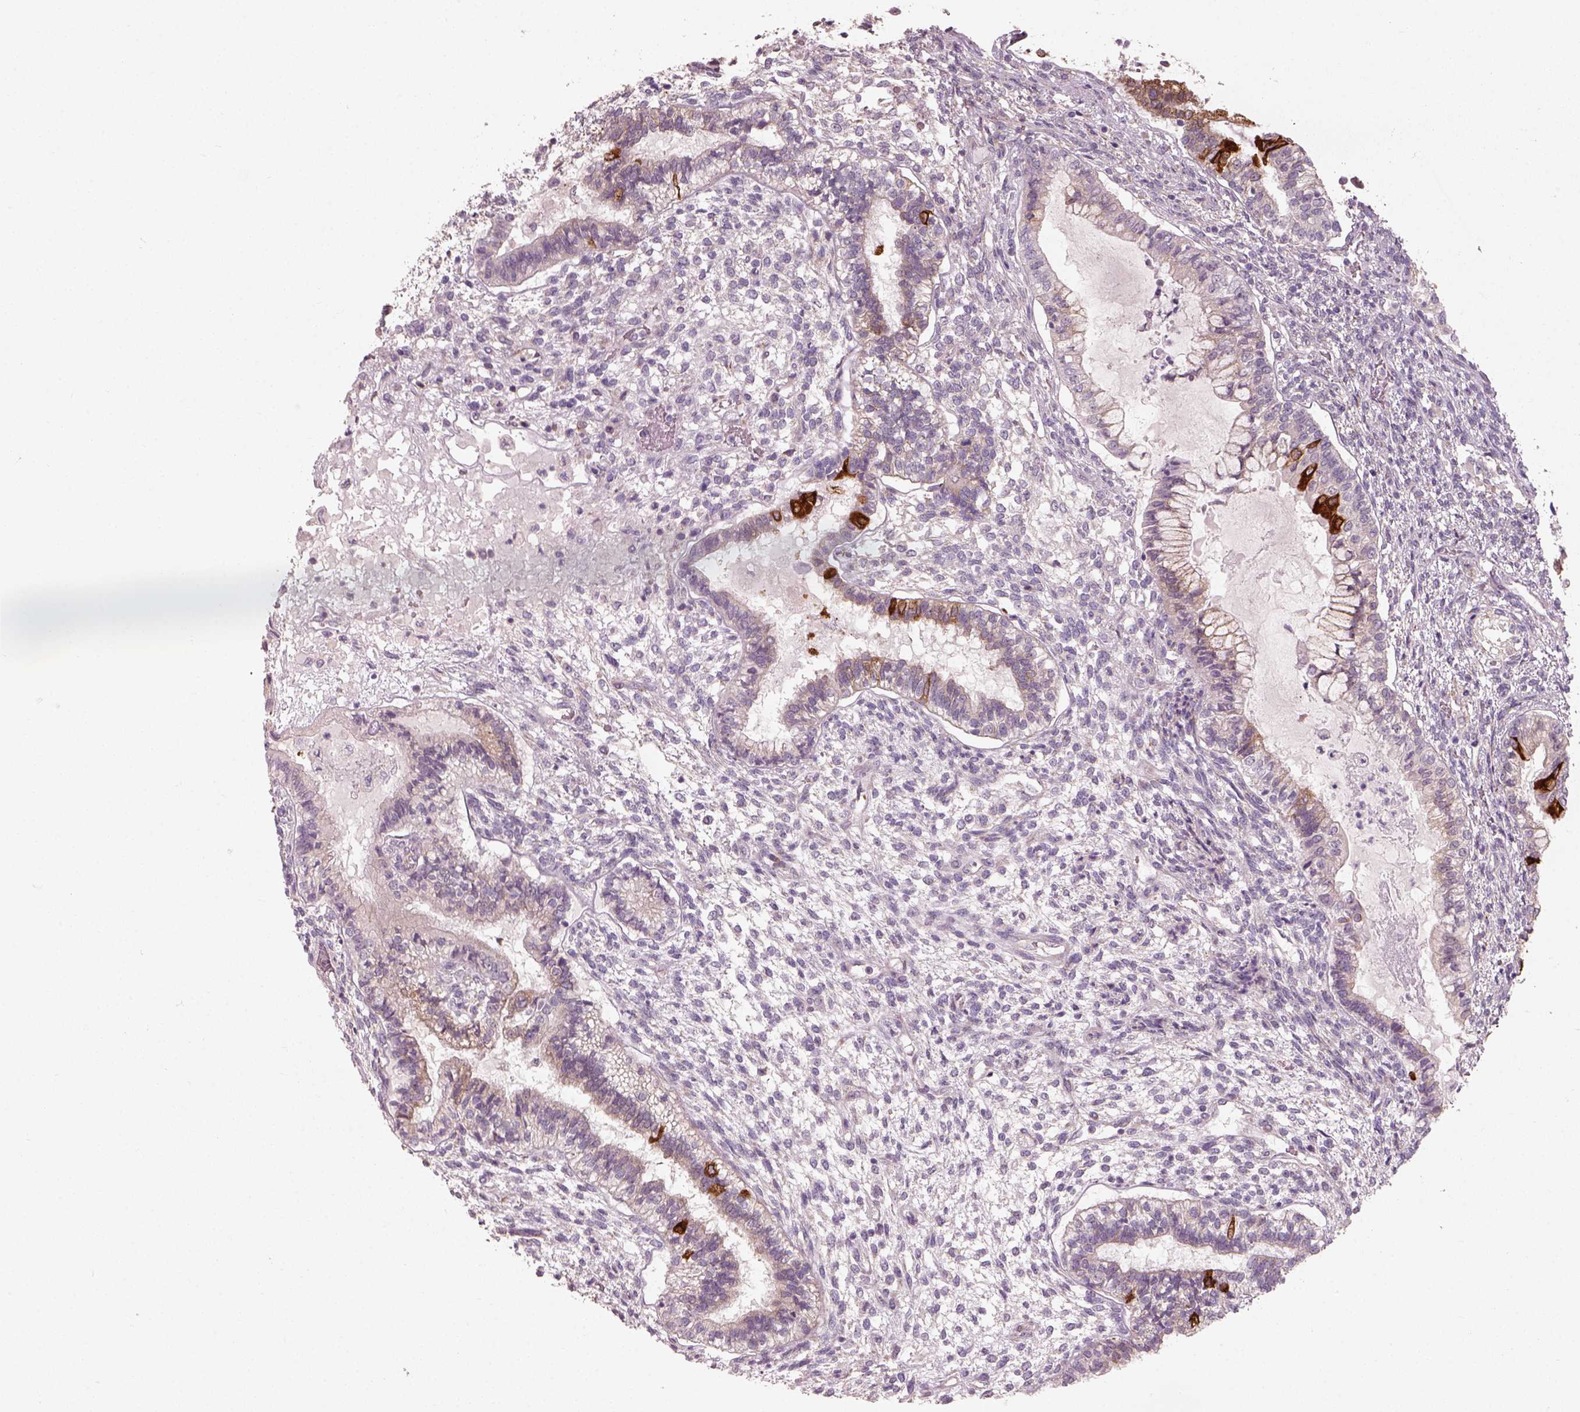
{"staining": {"intensity": "moderate", "quantity": "25%-75%", "location": "cytoplasmic/membranous"}, "tissue": "testis cancer", "cell_type": "Tumor cells", "image_type": "cancer", "snomed": [{"axis": "morphology", "description": "Carcinoma, Embryonal, NOS"}, {"axis": "topography", "description": "Testis"}], "caption": "This image reveals immunohistochemistry staining of human embryonal carcinoma (testis), with medium moderate cytoplasmic/membranous staining in approximately 25%-75% of tumor cells.", "gene": "CDS1", "patient": {"sex": "male", "age": 37}}